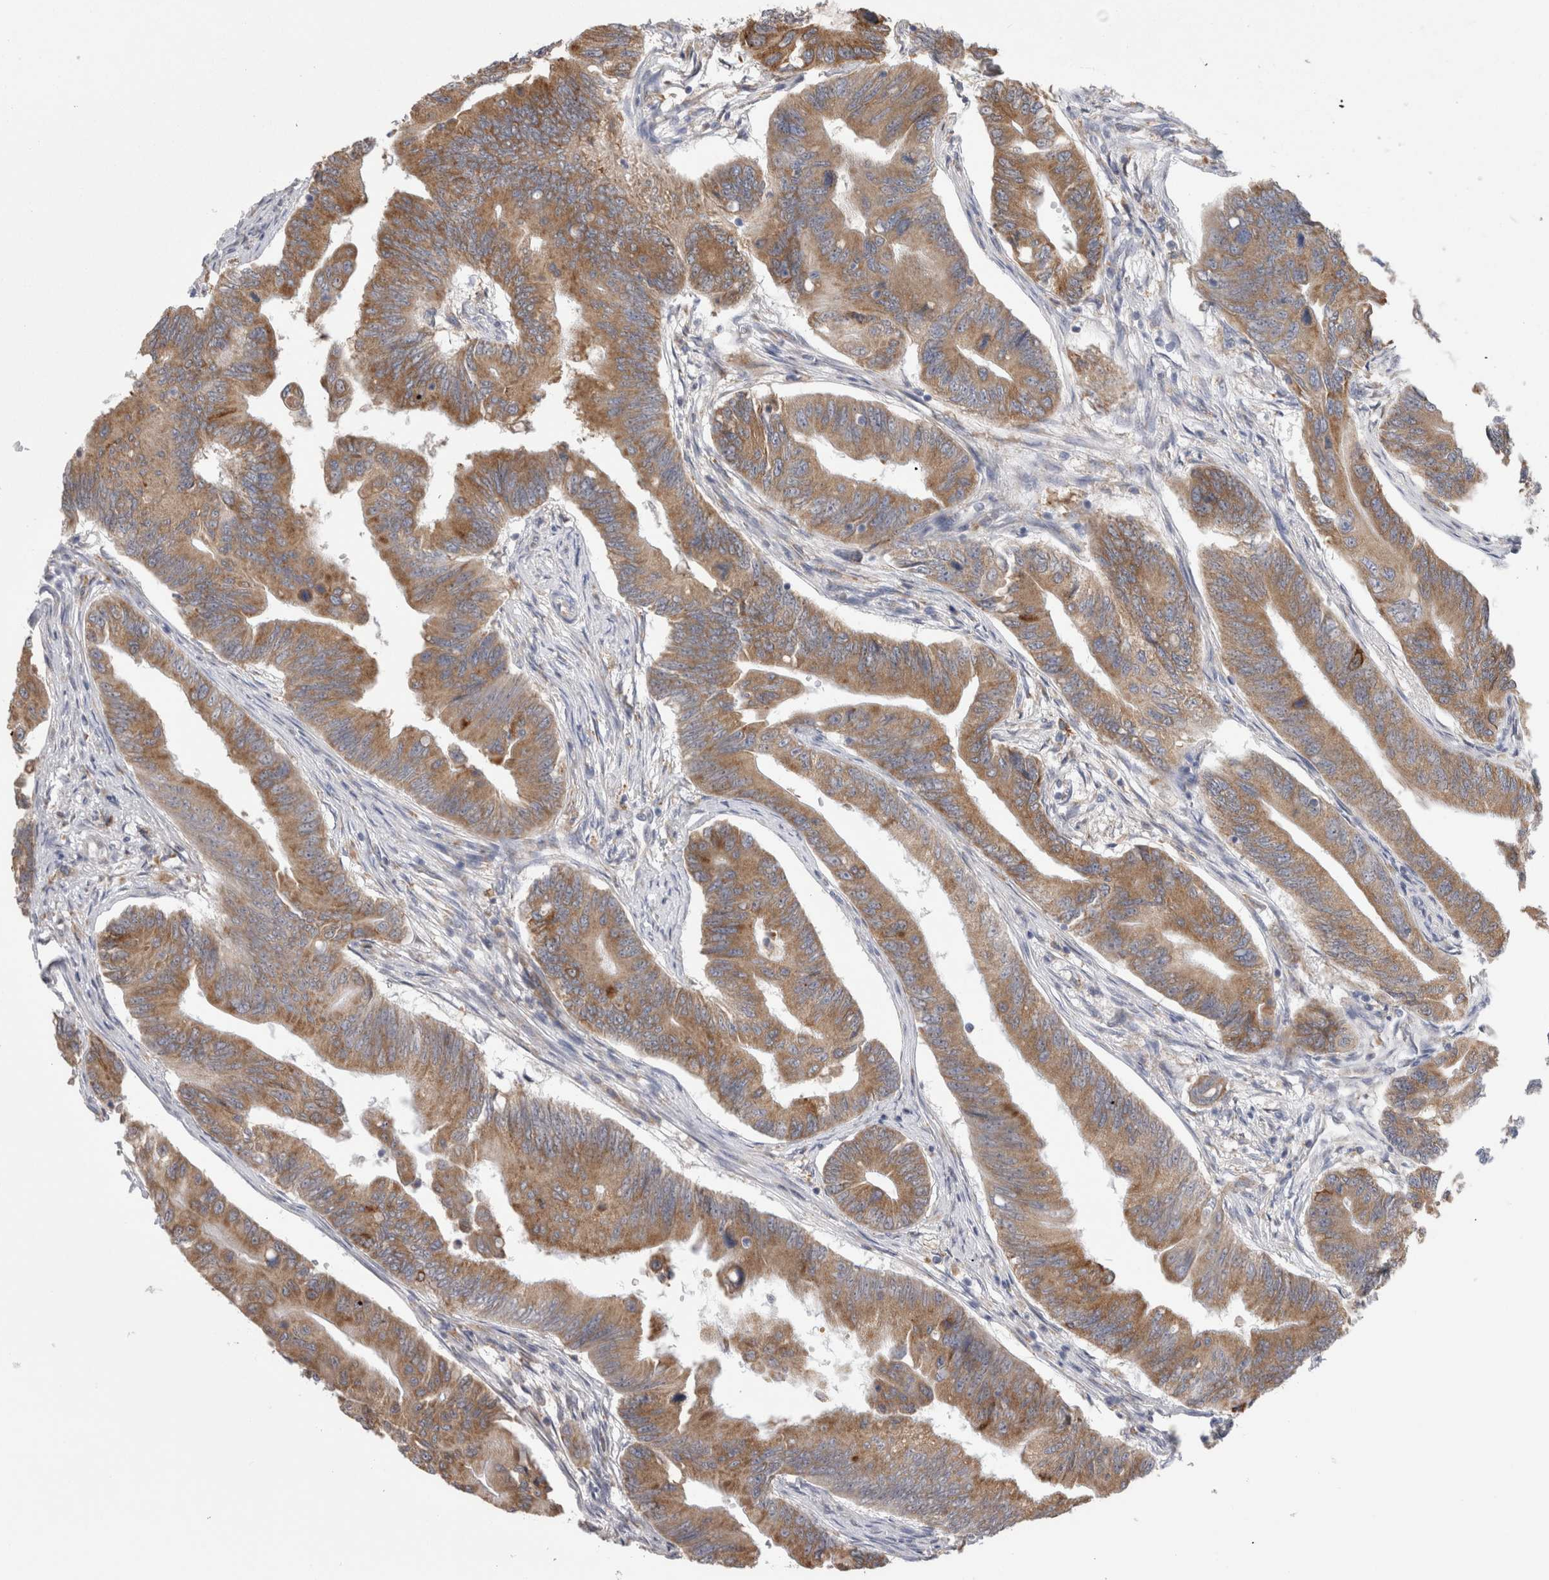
{"staining": {"intensity": "moderate", "quantity": ">75%", "location": "cytoplasmic/membranous"}, "tissue": "colorectal cancer", "cell_type": "Tumor cells", "image_type": "cancer", "snomed": [{"axis": "morphology", "description": "Adenoma, NOS"}, {"axis": "morphology", "description": "Adenocarcinoma, NOS"}, {"axis": "topography", "description": "Colon"}], "caption": "Colorectal adenoma tissue reveals moderate cytoplasmic/membranous positivity in about >75% of tumor cells, visualized by immunohistochemistry.", "gene": "ZNF341", "patient": {"sex": "male", "age": 79}}